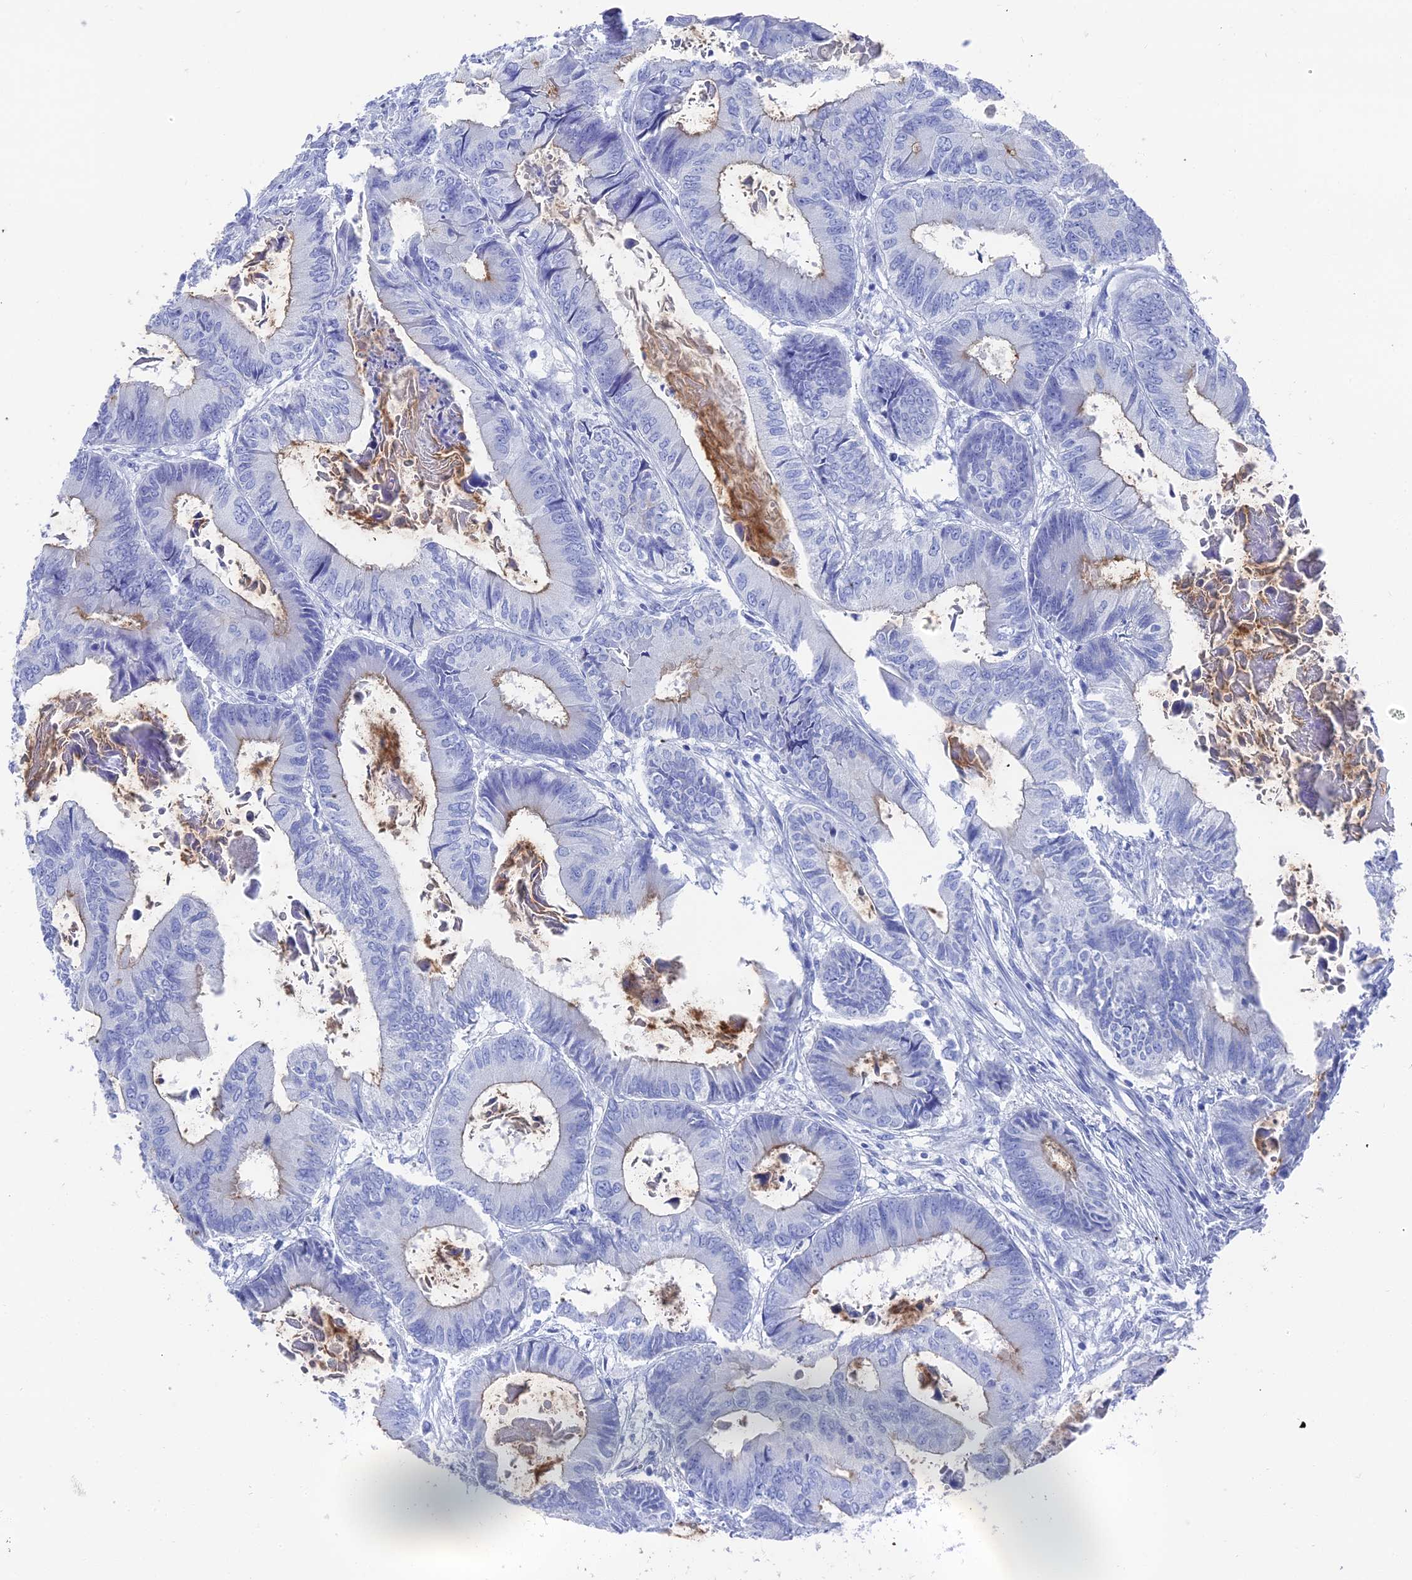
{"staining": {"intensity": "moderate", "quantity": "<25%", "location": "cytoplasmic/membranous"}, "tissue": "colorectal cancer", "cell_type": "Tumor cells", "image_type": "cancer", "snomed": [{"axis": "morphology", "description": "Adenocarcinoma, NOS"}, {"axis": "topography", "description": "Colon"}], "caption": "Approximately <25% of tumor cells in adenocarcinoma (colorectal) demonstrate moderate cytoplasmic/membranous protein positivity as visualized by brown immunohistochemical staining.", "gene": "ENPP3", "patient": {"sex": "male", "age": 85}}